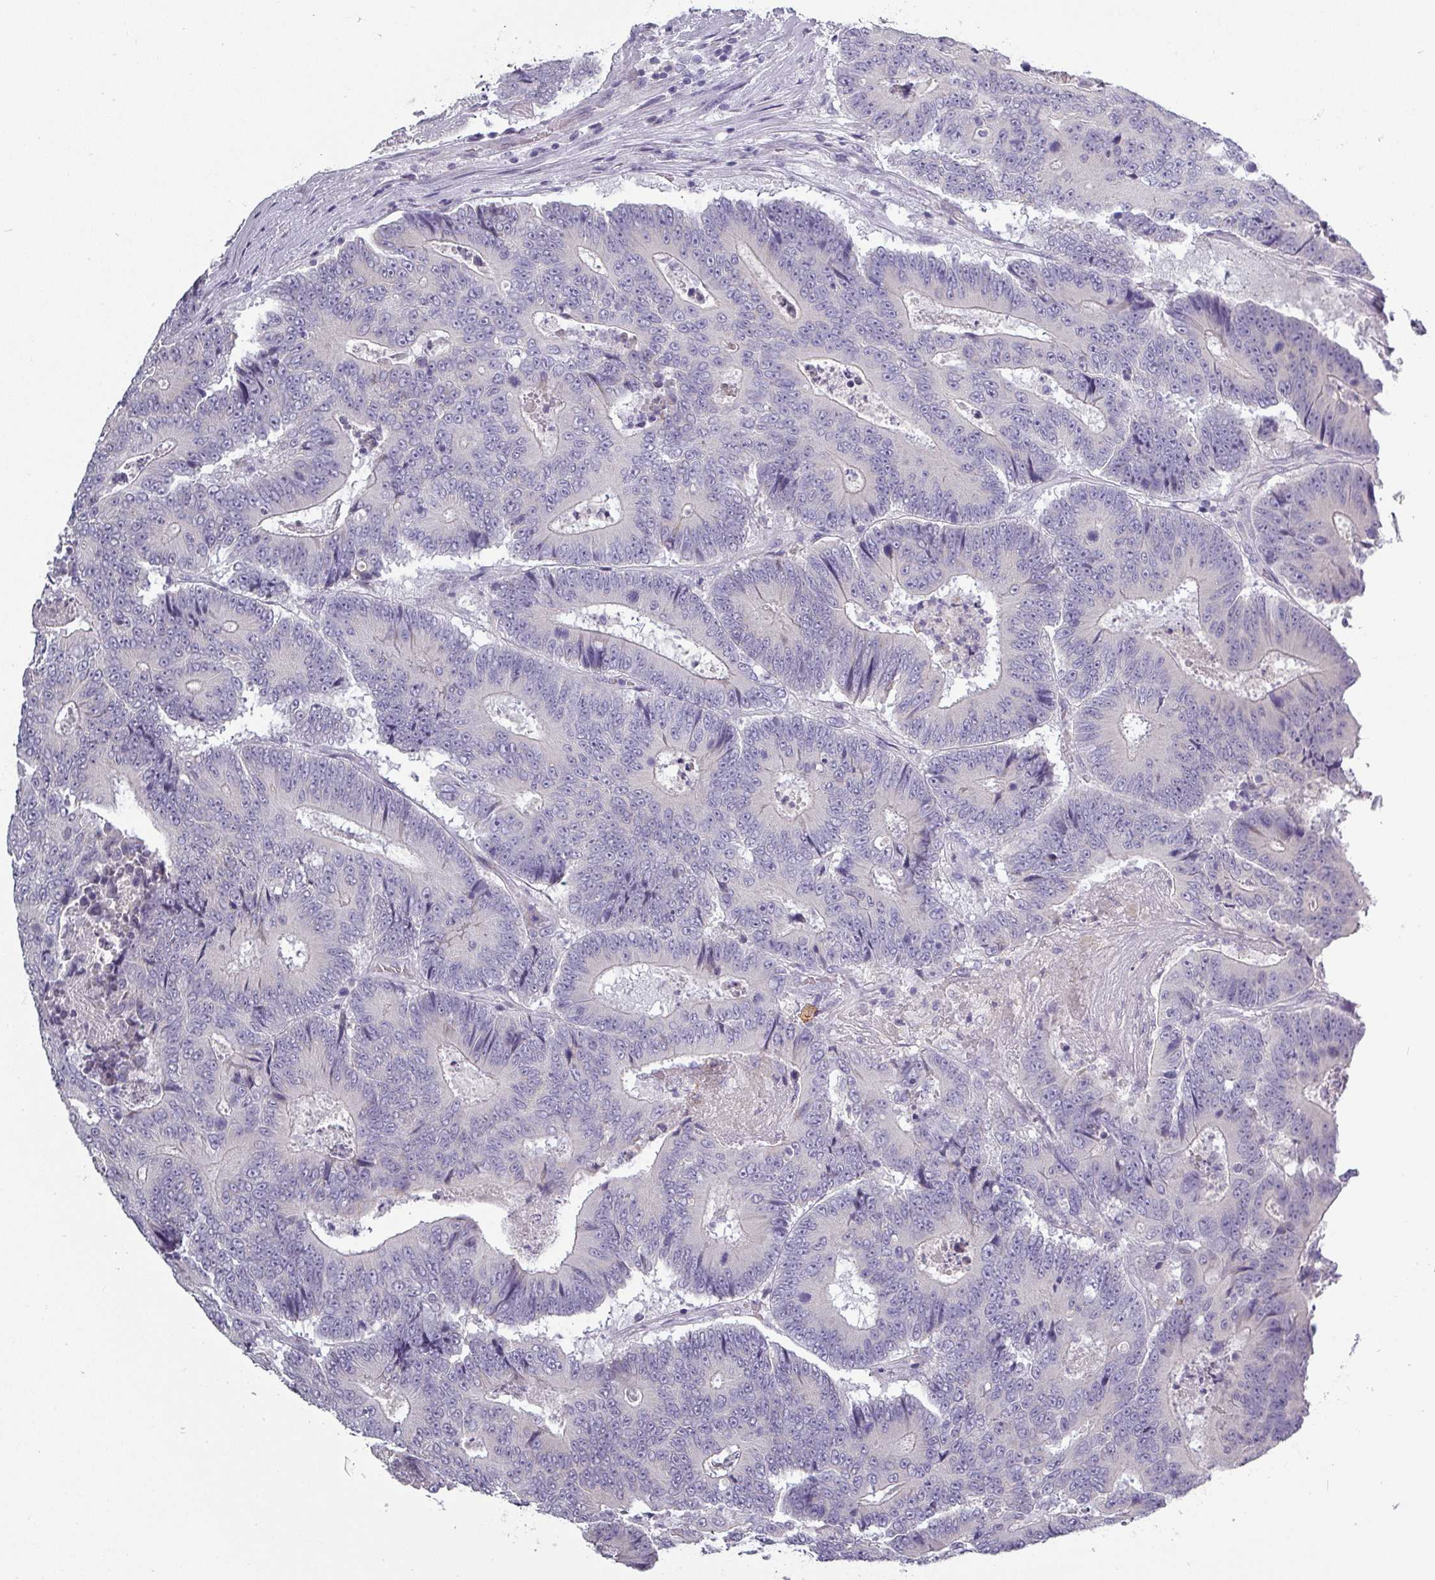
{"staining": {"intensity": "negative", "quantity": "none", "location": "none"}, "tissue": "colorectal cancer", "cell_type": "Tumor cells", "image_type": "cancer", "snomed": [{"axis": "morphology", "description": "Adenocarcinoma, NOS"}, {"axis": "topography", "description": "Colon"}], "caption": "High magnification brightfield microscopy of colorectal cancer (adenocarcinoma) stained with DAB (3,3'-diaminobenzidine) (brown) and counterstained with hematoxylin (blue): tumor cells show no significant positivity.", "gene": "SLC26A9", "patient": {"sex": "male", "age": 83}}